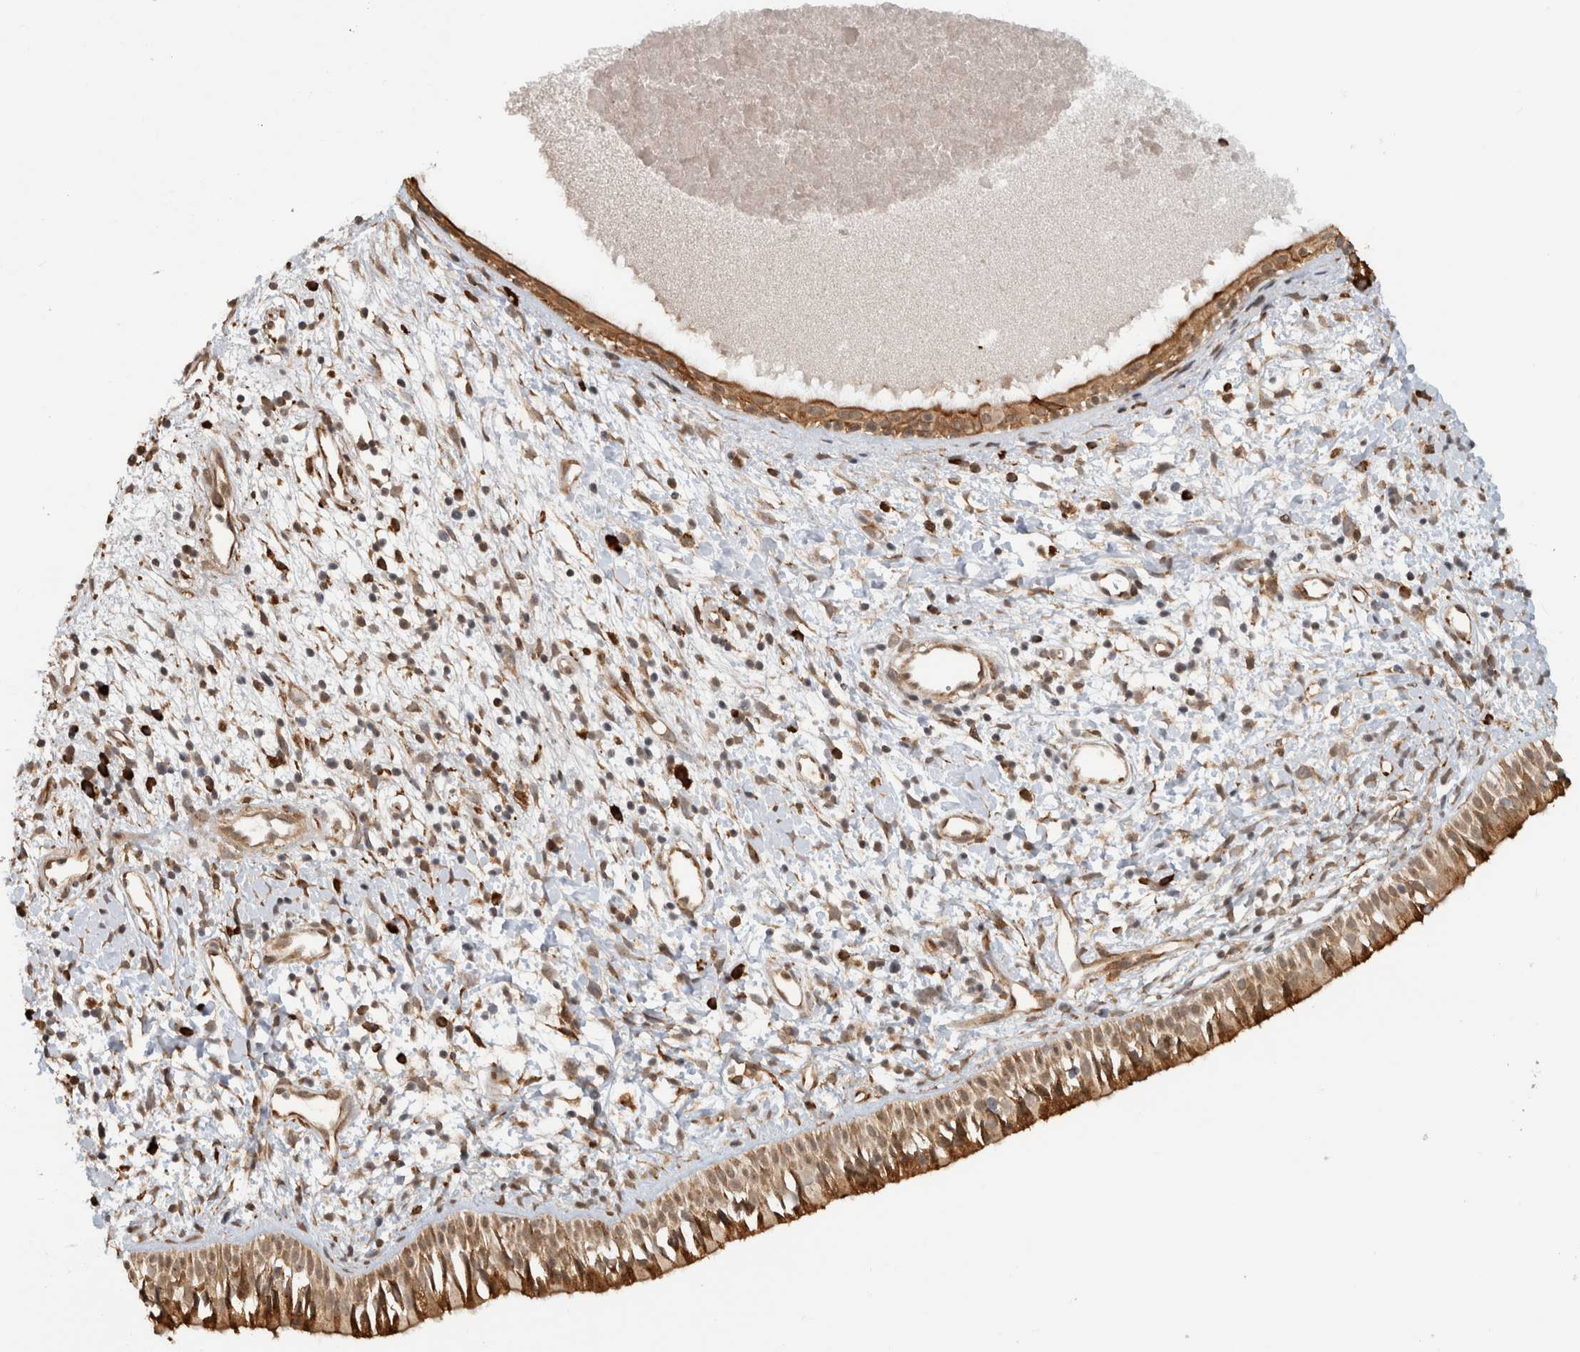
{"staining": {"intensity": "strong", "quantity": "<25%", "location": "cytoplasmic/membranous"}, "tissue": "nasopharynx", "cell_type": "Respiratory epithelial cells", "image_type": "normal", "snomed": [{"axis": "morphology", "description": "Normal tissue, NOS"}, {"axis": "topography", "description": "Nasopharynx"}], "caption": "The immunohistochemical stain shows strong cytoplasmic/membranous staining in respiratory epithelial cells of unremarkable nasopharynx.", "gene": "MS4A7", "patient": {"sex": "male", "age": 22}}